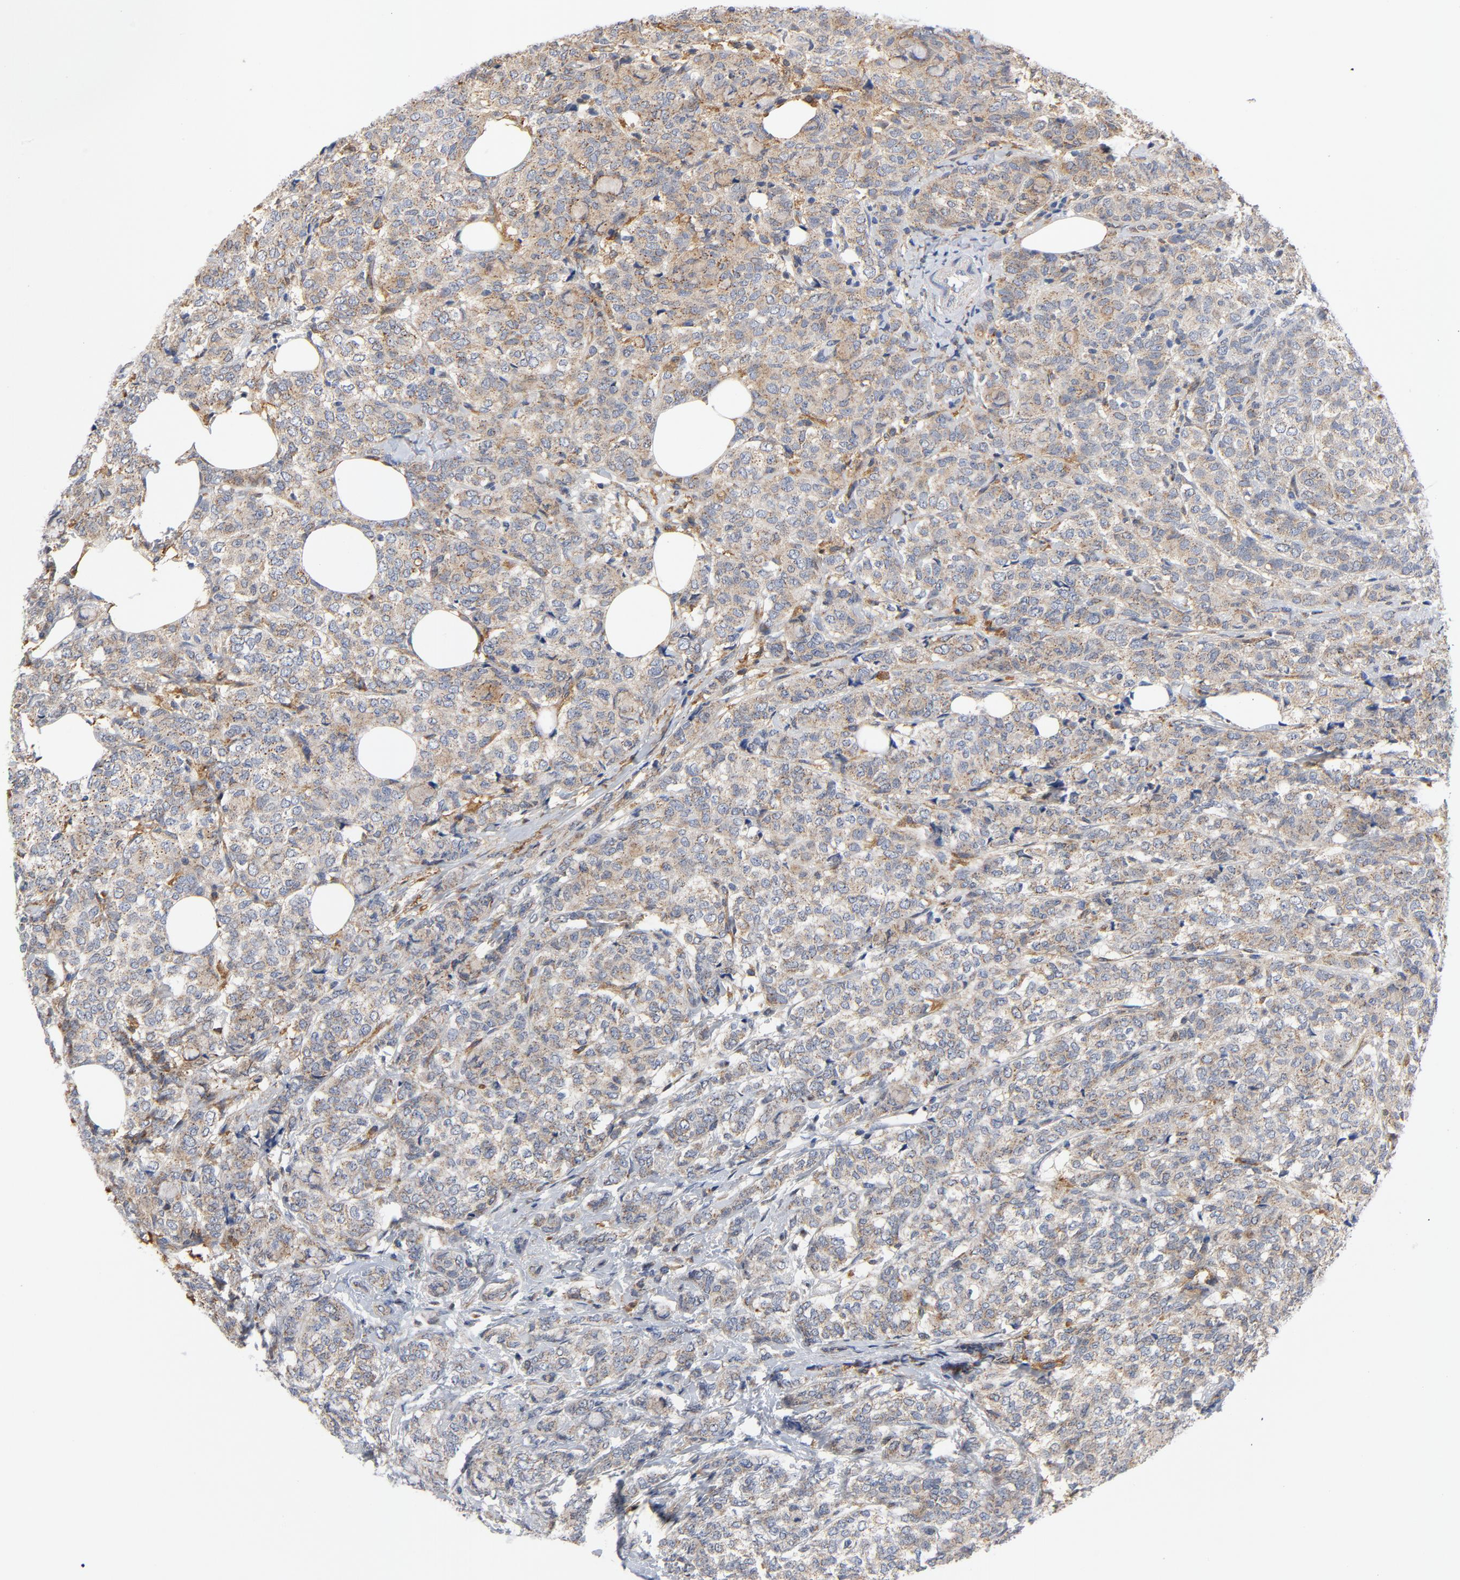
{"staining": {"intensity": "weak", "quantity": "25%-75%", "location": "cytoplasmic/membranous"}, "tissue": "breast cancer", "cell_type": "Tumor cells", "image_type": "cancer", "snomed": [{"axis": "morphology", "description": "Lobular carcinoma"}, {"axis": "topography", "description": "Breast"}], "caption": "Breast lobular carcinoma stained for a protein displays weak cytoplasmic/membranous positivity in tumor cells.", "gene": "RAPGEF4", "patient": {"sex": "female", "age": 60}}